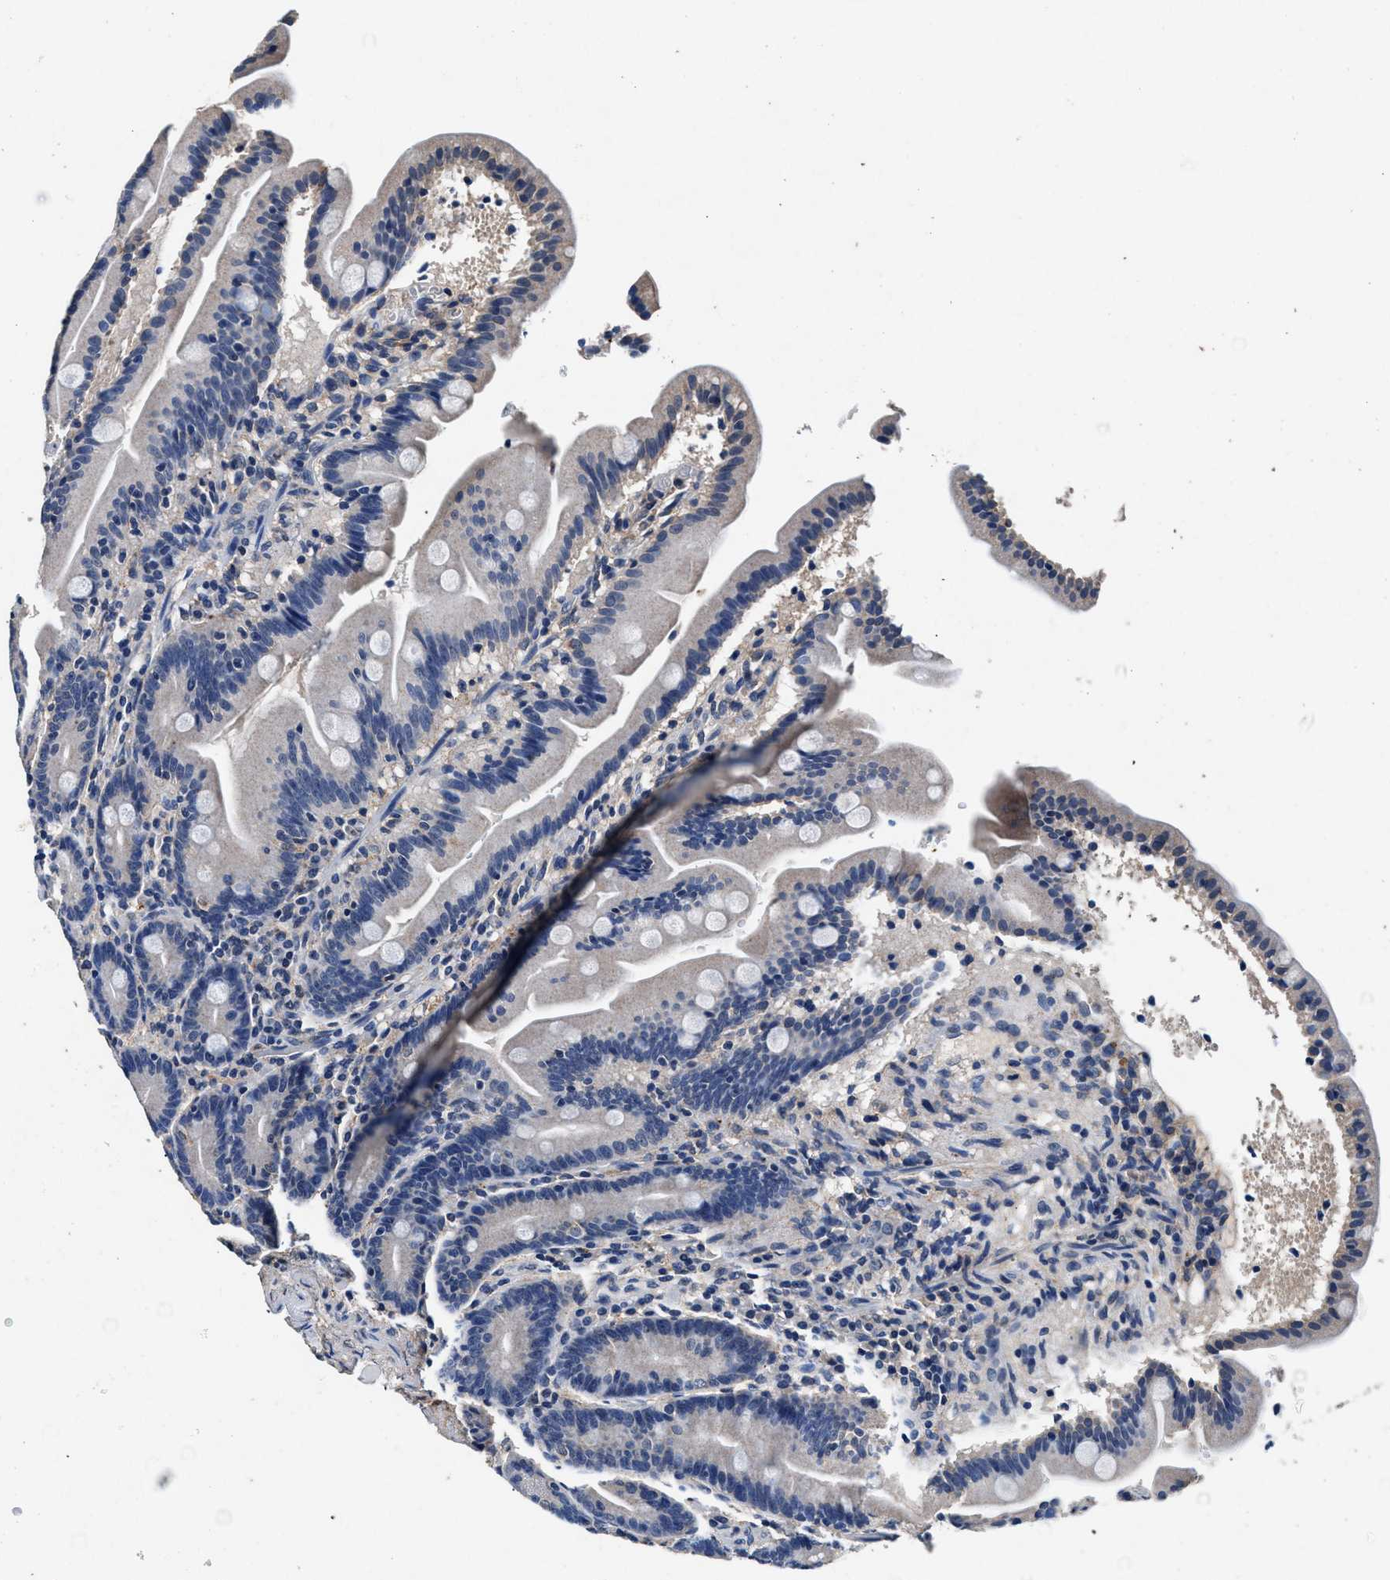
{"staining": {"intensity": "weak", "quantity": "25%-75%", "location": "cytoplasmic/membranous"}, "tissue": "duodenum", "cell_type": "Glandular cells", "image_type": "normal", "snomed": [{"axis": "morphology", "description": "Normal tissue, NOS"}, {"axis": "topography", "description": "Duodenum"}], "caption": "Immunohistochemistry (IHC) photomicrograph of normal duodenum stained for a protein (brown), which exhibits low levels of weak cytoplasmic/membranous positivity in about 25%-75% of glandular cells.", "gene": "SLC8A1", "patient": {"sex": "male", "age": 54}}